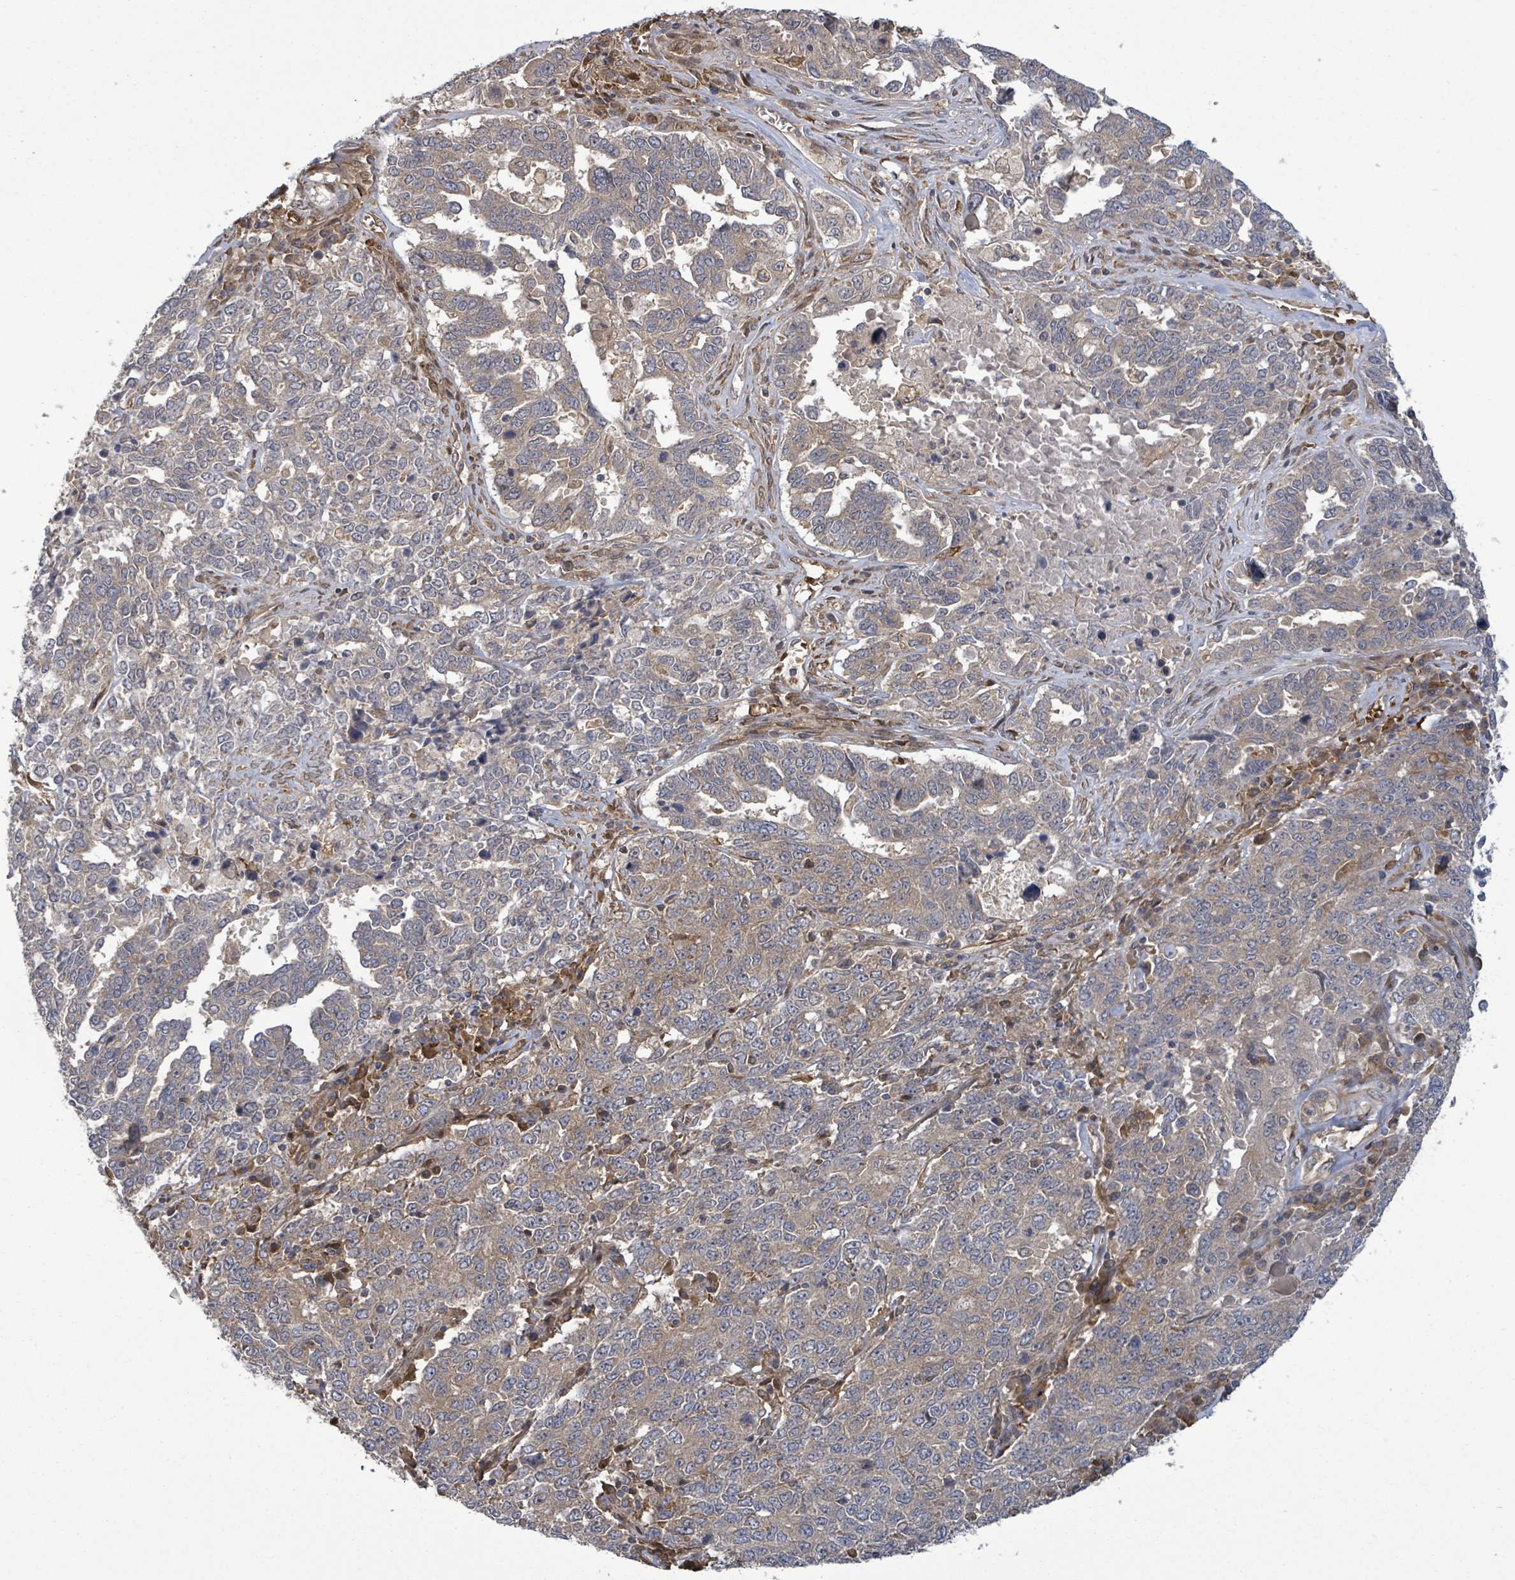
{"staining": {"intensity": "weak", "quantity": "<25%", "location": "cytoplasmic/membranous"}, "tissue": "ovarian cancer", "cell_type": "Tumor cells", "image_type": "cancer", "snomed": [{"axis": "morphology", "description": "Carcinoma, endometroid"}, {"axis": "topography", "description": "Ovary"}], "caption": "High power microscopy micrograph of an immunohistochemistry (IHC) photomicrograph of ovarian endometroid carcinoma, revealing no significant positivity in tumor cells.", "gene": "MAP3K6", "patient": {"sex": "female", "age": 62}}